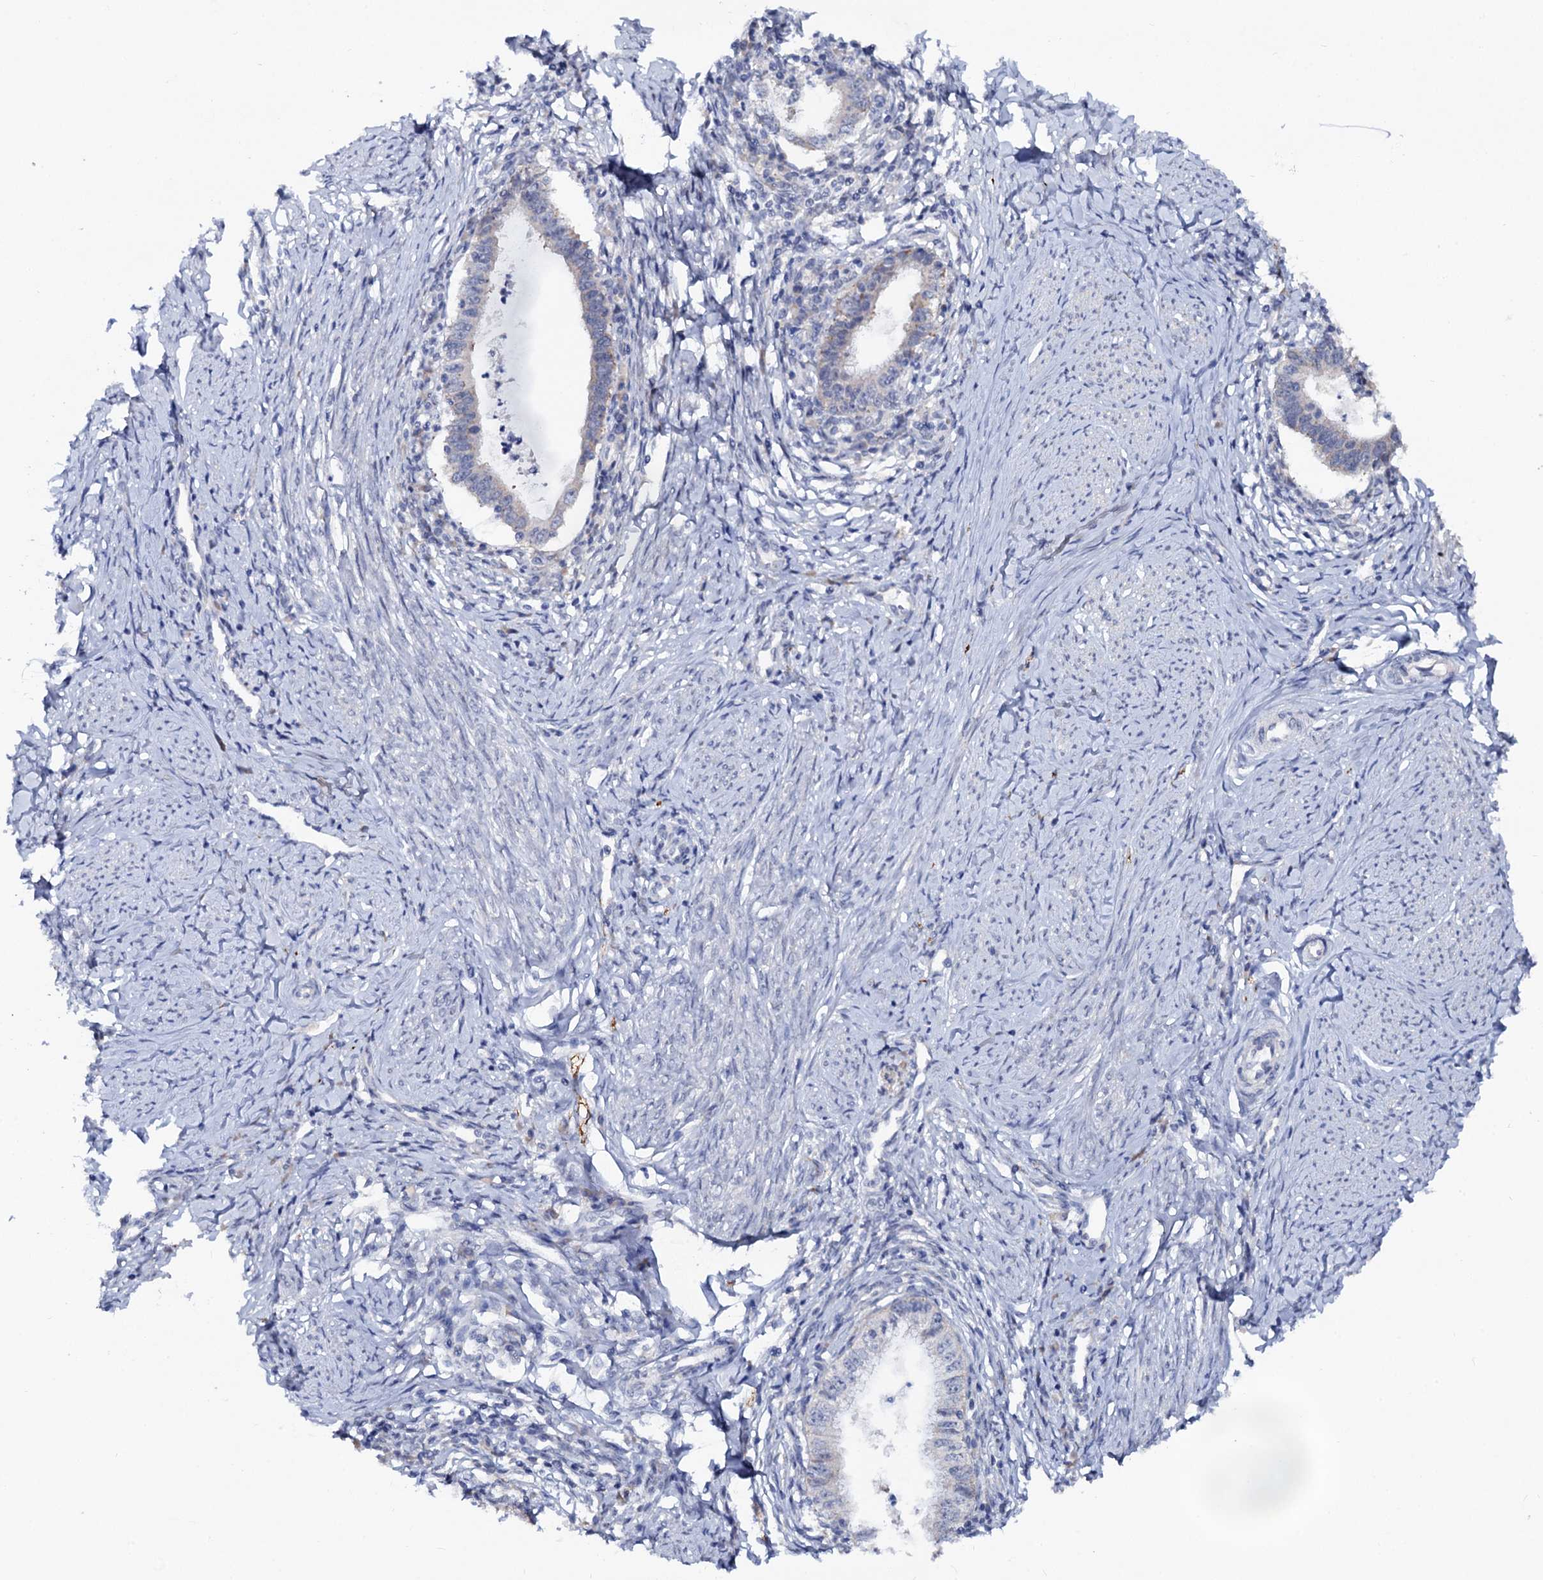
{"staining": {"intensity": "negative", "quantity": "none", "location": "none"}, "tissue": "cervical cancer", "cell_type": "Tumor cells", "image_type": "cancer", "snomed": [{"axis": "morphology", "description": "Adenocarcinoma, NOS"}, {"axis": "topography", "description": "Cervix"}], "caption": "Adenocarcinoma (cervical) was stained to show a protein in brown. There is no significant staining in tumor cells.", "gene": "CAPRIN2", "patient": {"sex": "female", "age": 36}}